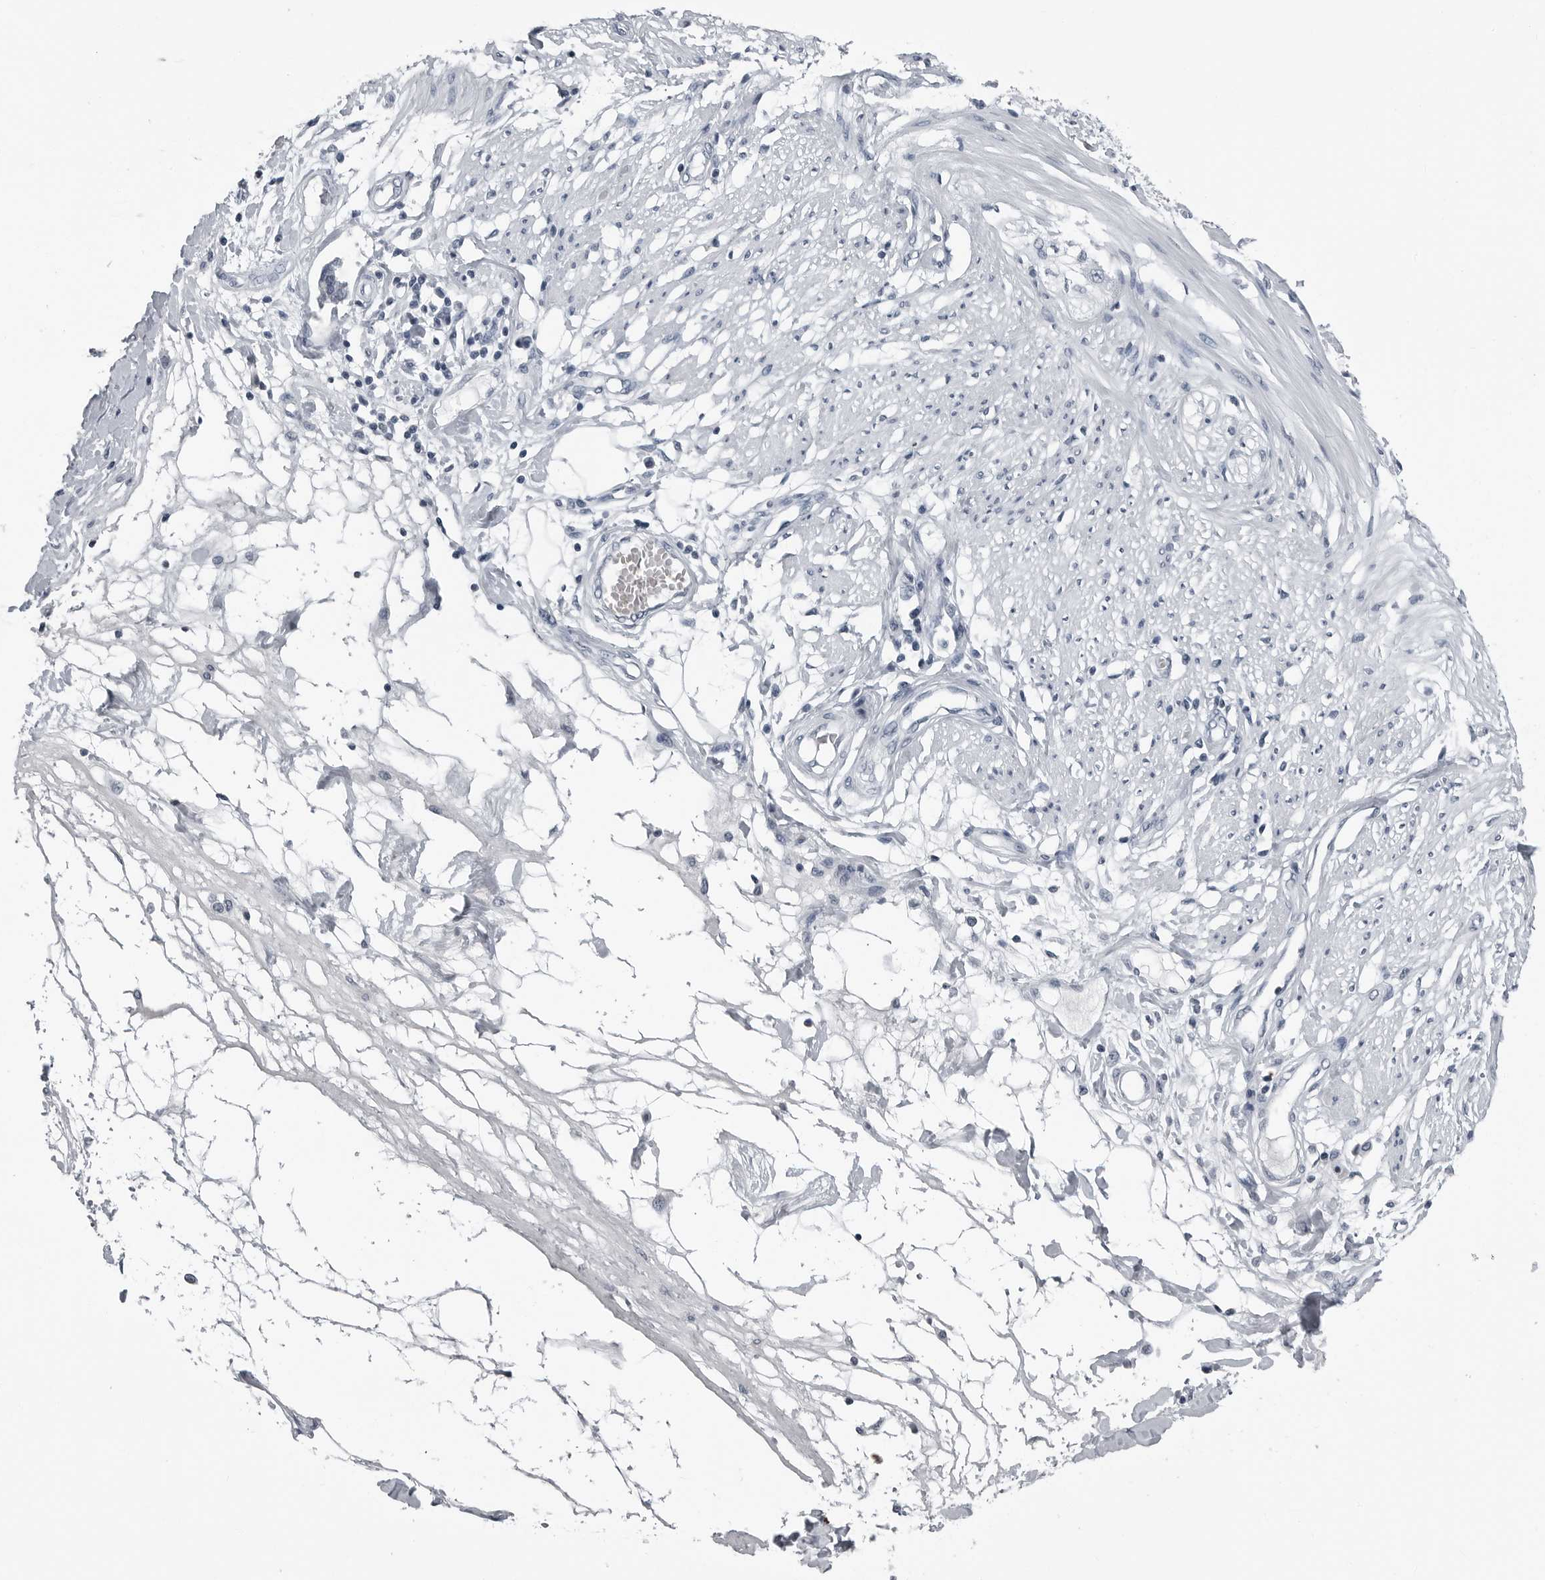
{"staining": {"intensity": "negative", "quantity": "none", "location": "none"}, "tissue": "smooth muscle", "cell_type": "Smooth muscle cells", "image_type": "normal", "snomed": [{"axis": "morphology", "description": "Normal tissue, NOS"}, {"axis": "morphology", "description": "Adenocarcinoma, NOS"}, {"axis": "topography", "description": "Smooth muscle"}, {"axis": "topography", "description": "Colon"}], "caption": "Immunohistochemistry photomicrograph of benign human smooth muscle stained for a protein (brown), which reveals no expression in smooth muscle cells.", "gene": "SPINK1", "patient": {"sex": "male", "age": 14}}